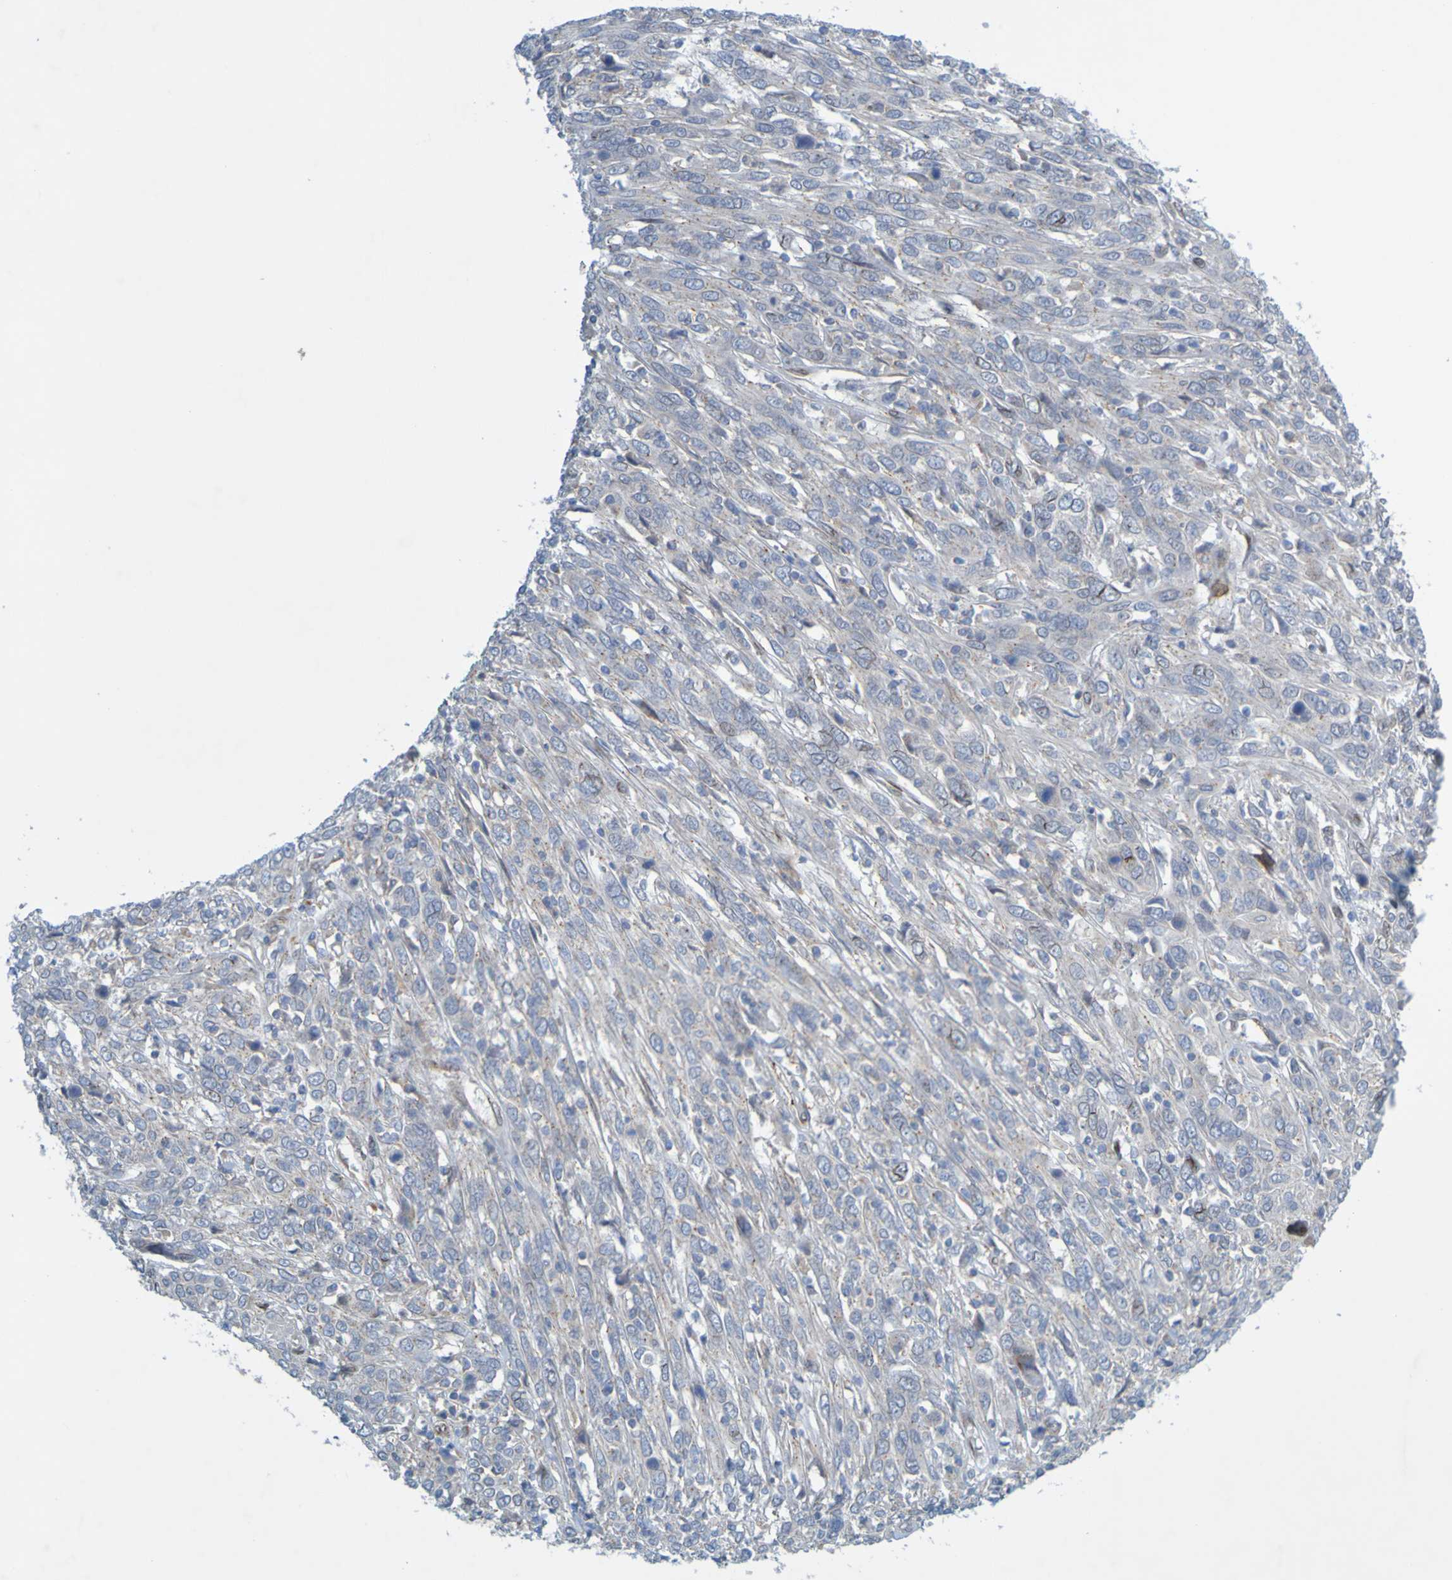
{"staining": {"intensity": "negative", "quantity": "none", "location": "none"}, "tissue": "cervical cancer", "cell_type": "Tumor cells", "image_type": "cancer", "snomed": [{"axis": "morphology", "description": "Squamous cell carcinoma, NOS"}, {"axis": "topography", "description": "Cervix"}], "caption": "Protein analysis of cervical cancer (squamous cell carcinoma) shows no significant positivity in tumor cells.", "gene": "MAG", "patient": {"sex": "female", "age": 46}}